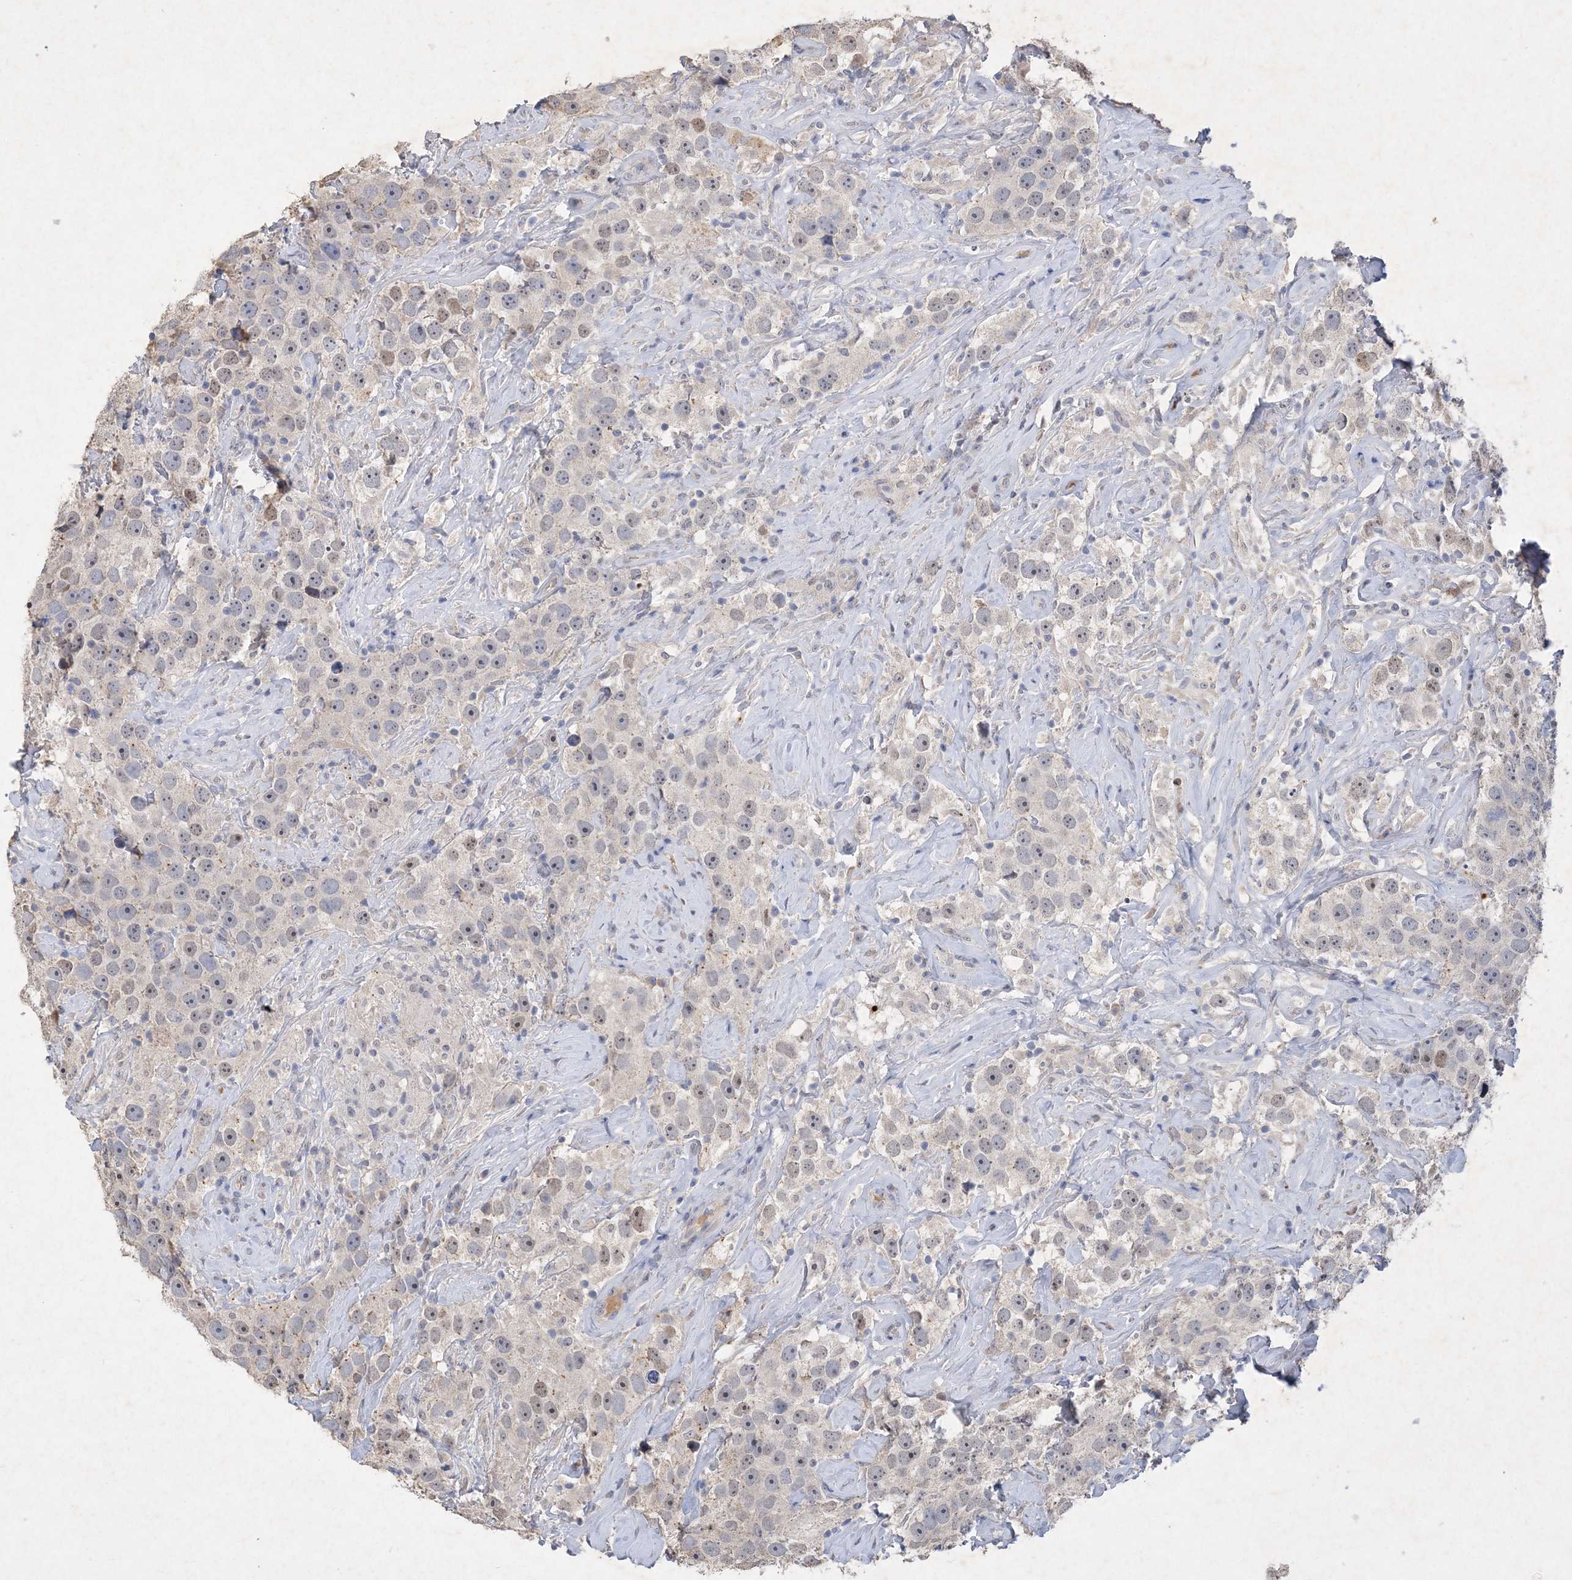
{"staining": {"intensity": "weak", "quantity": "<25%", "location": "cytoplasmic/membranous"}, "tissue": "testis cancer", "cell_type": "Tumor cells", "image_type": "cancer", "snomed": [{"axis": "morphology", "description": "Seminoma, NOS"}, {"axis": "topography", "description": "Testis"}], "caption": "High magnification brightfield microscopy of seminoma (testis) stained with DAB (3,3'-diaminobenzidine) (brown) and counterstained with hematoxylin (blue): tumor cells show no significant staining. (DAB IHC, high magnification).", "gene": "C11orf58", "patient": {"sex": "male", "age": 49}}